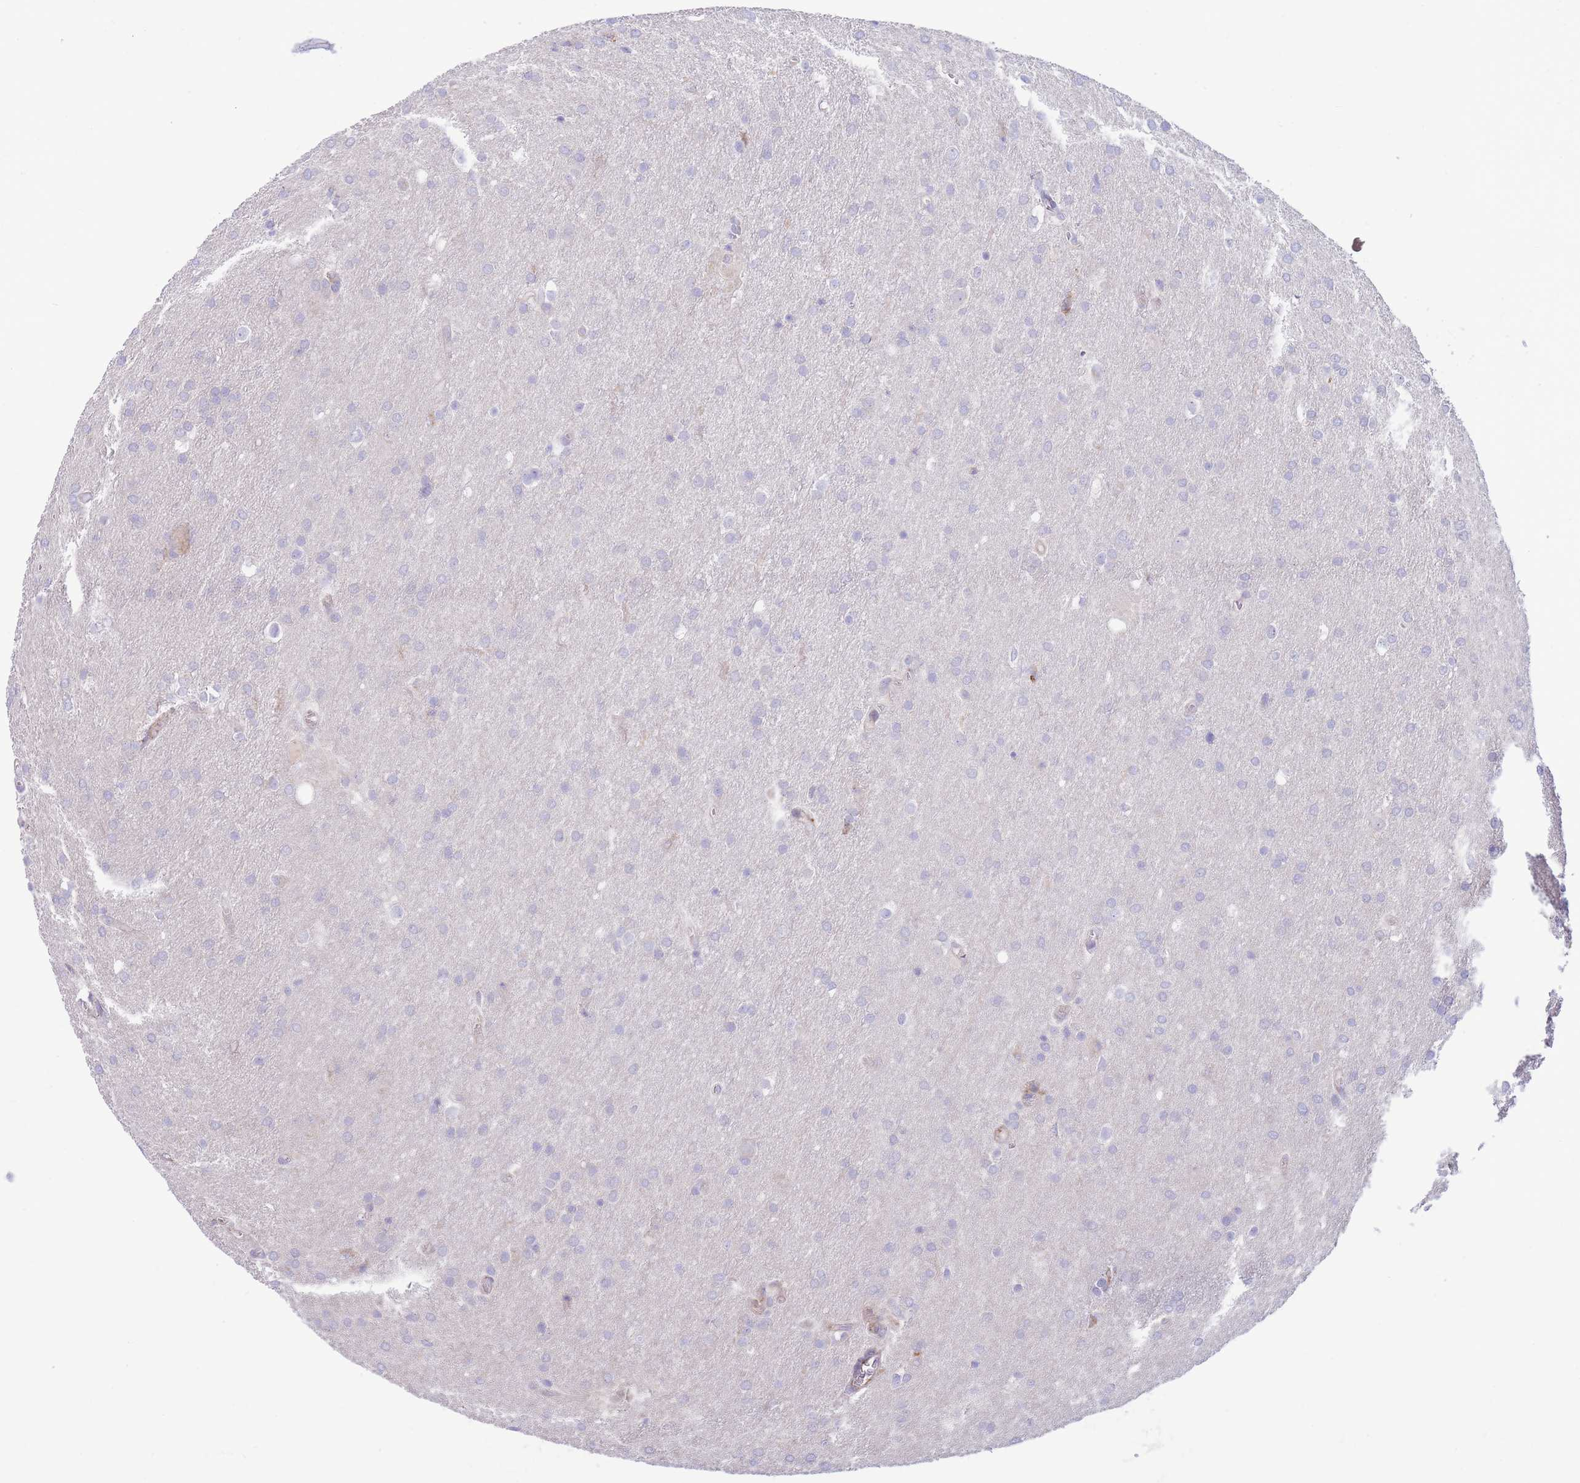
{"staining": {"intensity": "negative", "quantity": "none", "location": "none"}, "tissue": "glioma", "cell_type": "Tumor cells", "image_type": "cancer", "snomed": [{"axis": "morphology", "description": "Glioma, malignant, Low grade"}, {"axis": "topography", "description": "Brain"}], "caption": "Tumor cells show no significant positivity in glioma. (Brightfield microscopy of DAB immunohistochemistry (IHC) at high magnification).", "gene": "DET1", "patient": {"sex": "female", "age": 32}}